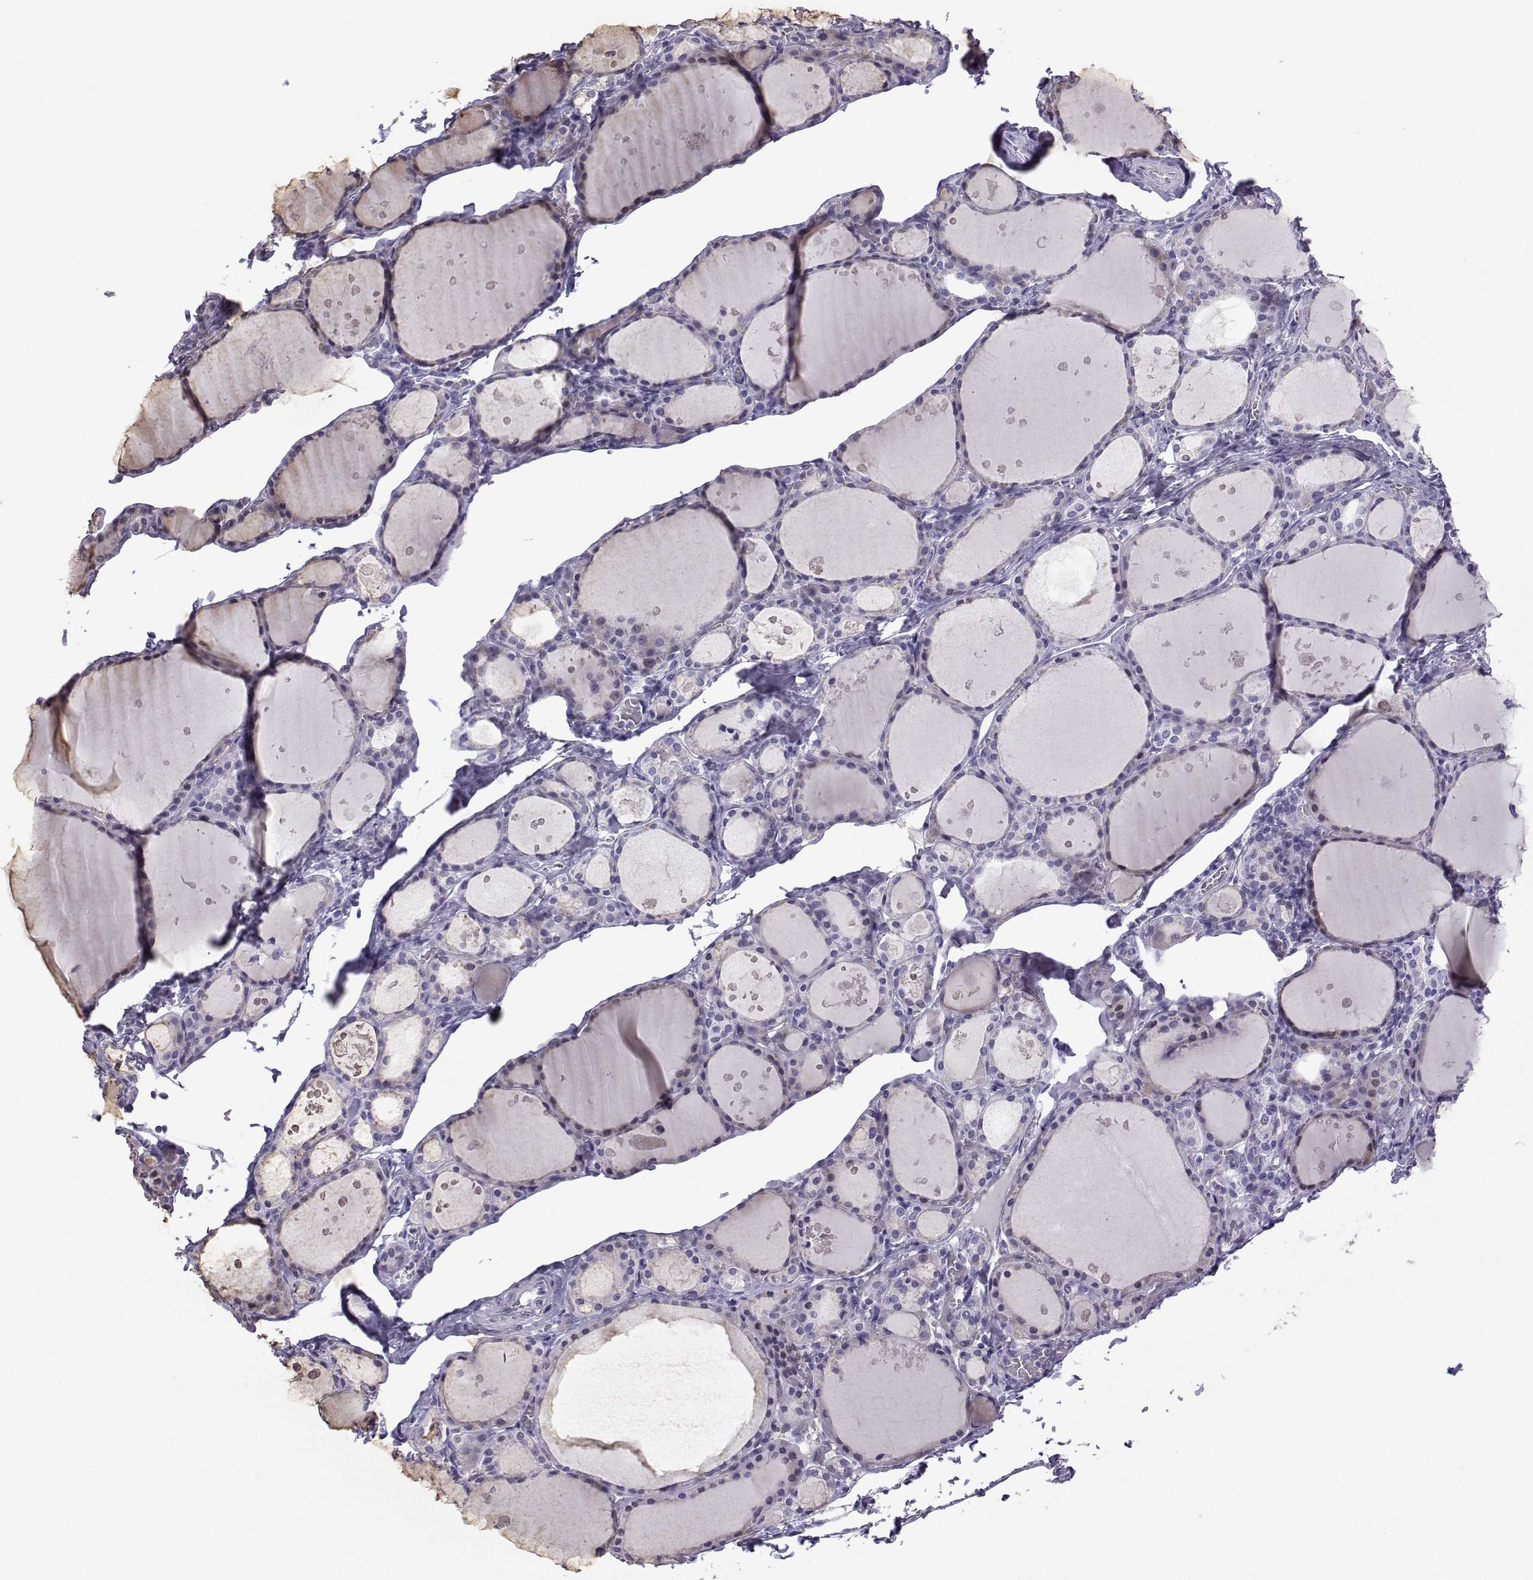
{"staining": {"intensity": "negative", "quantity": "none", "location": "none"}, "tissue": "thyroid gland", "cell_type": "Glandular cells", "image_type": "normal", "snomed": [{"axis": "morphology", "description": "Normal tissue, NOS"}, {"axis": "topography", "description": "Thyroid gland"}], "caption": "Glandular cells are negative for brown protein staining in normal thyroid gland. (DAB (3,3'-diaminobenzidine) immunohistochemistry visualized using brightfield microscopy, high magnification).", "gene": "CFAP70", "patient": {"sex": "male", "age": 68}}